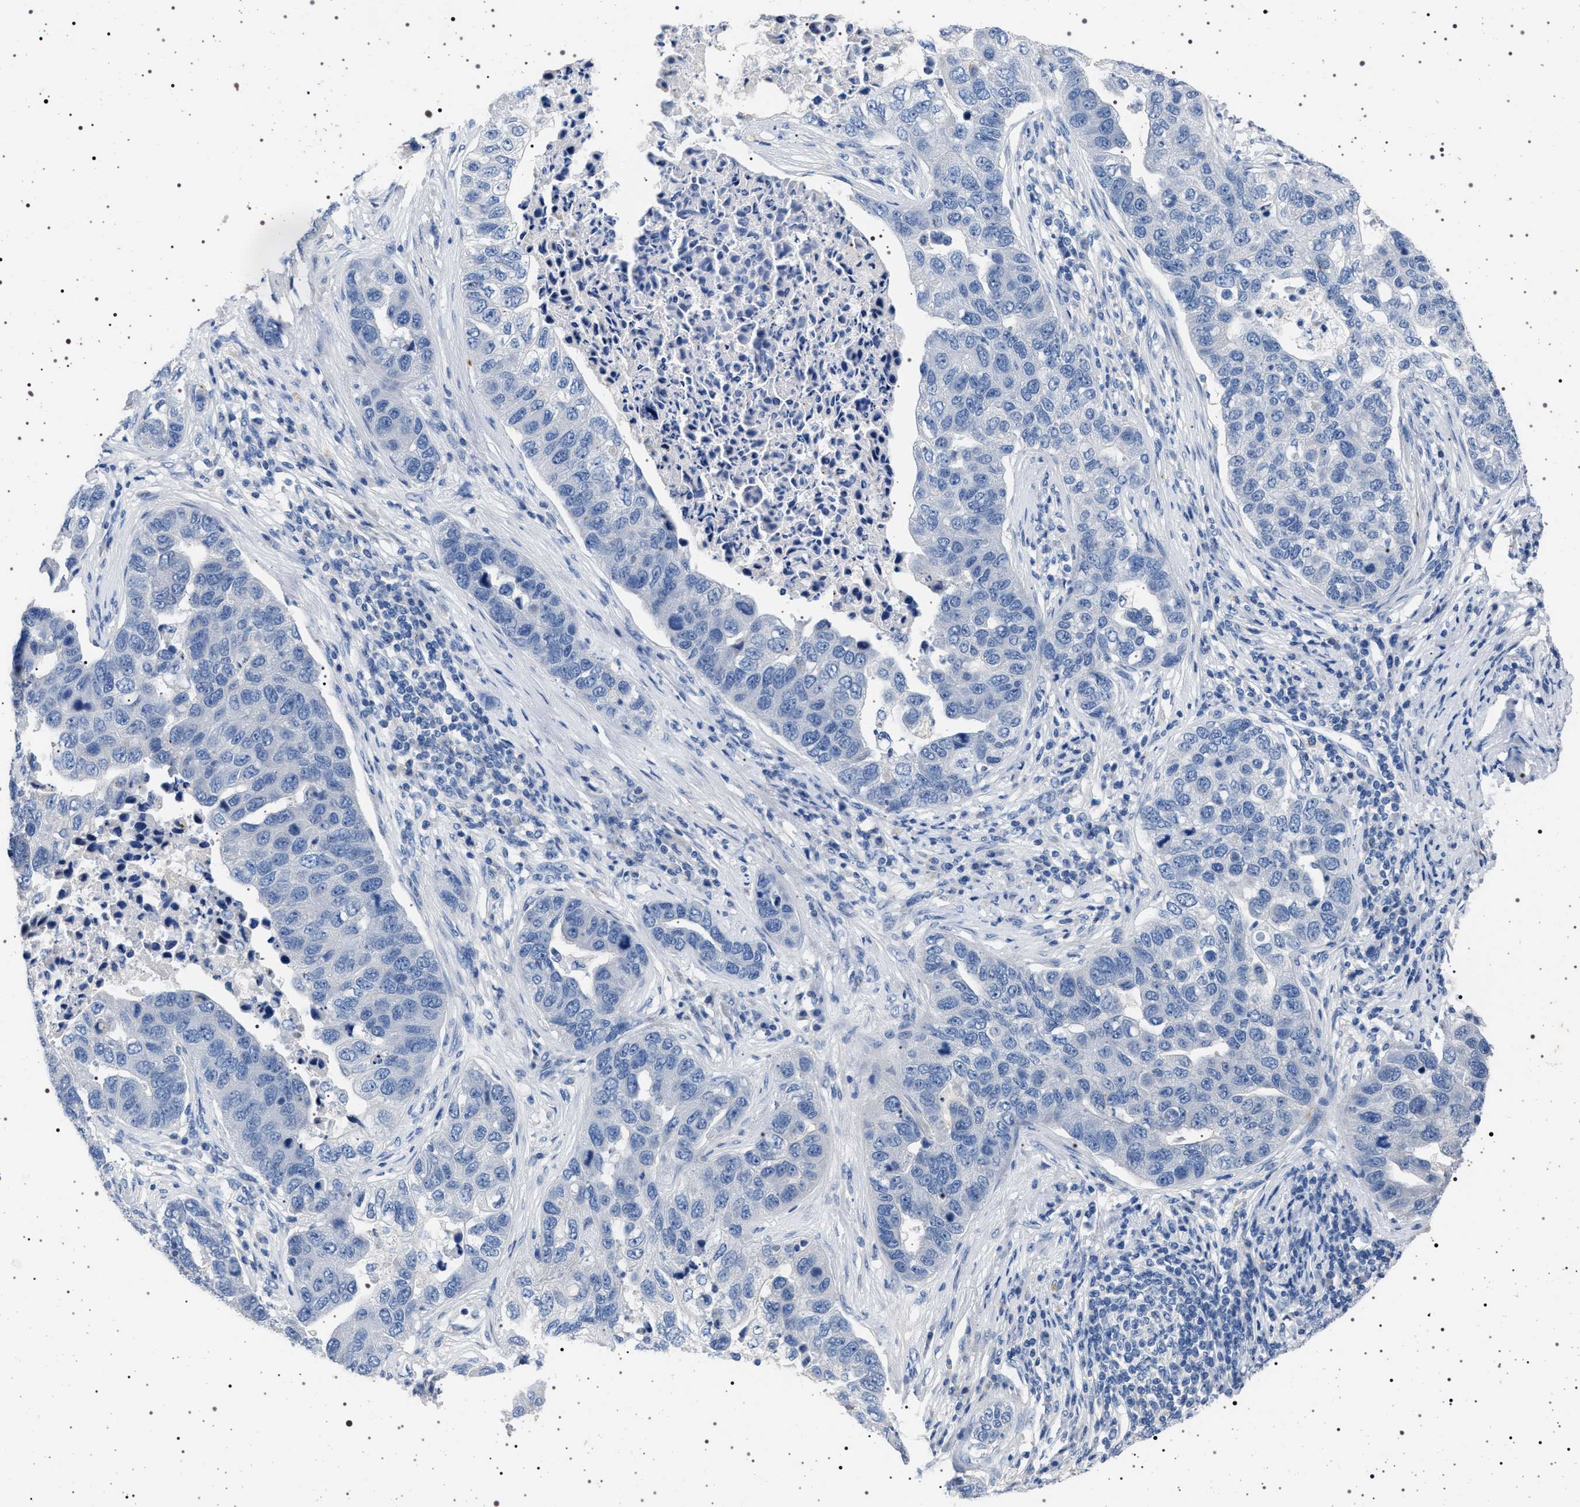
{"staining": {"intensity": "negative", "quantity": "none", "location": "none"}, "tissue": "pancreatic cancer", "cell_type": "Tumor cells", "image_type": "cancer", "snomed": [{"axis": "morphology", "description": "Adenocarcinoma, NOS"}, {"axis": "topography", "description": "Pancreas"}], "caption": "IHC image of pancreatic cancer (adenocarcinoma) stained for a protein (brown), which shows no expression in tumor cells.", "gene": "NAT9", "patient": {"sex": "female", "age": 61}}